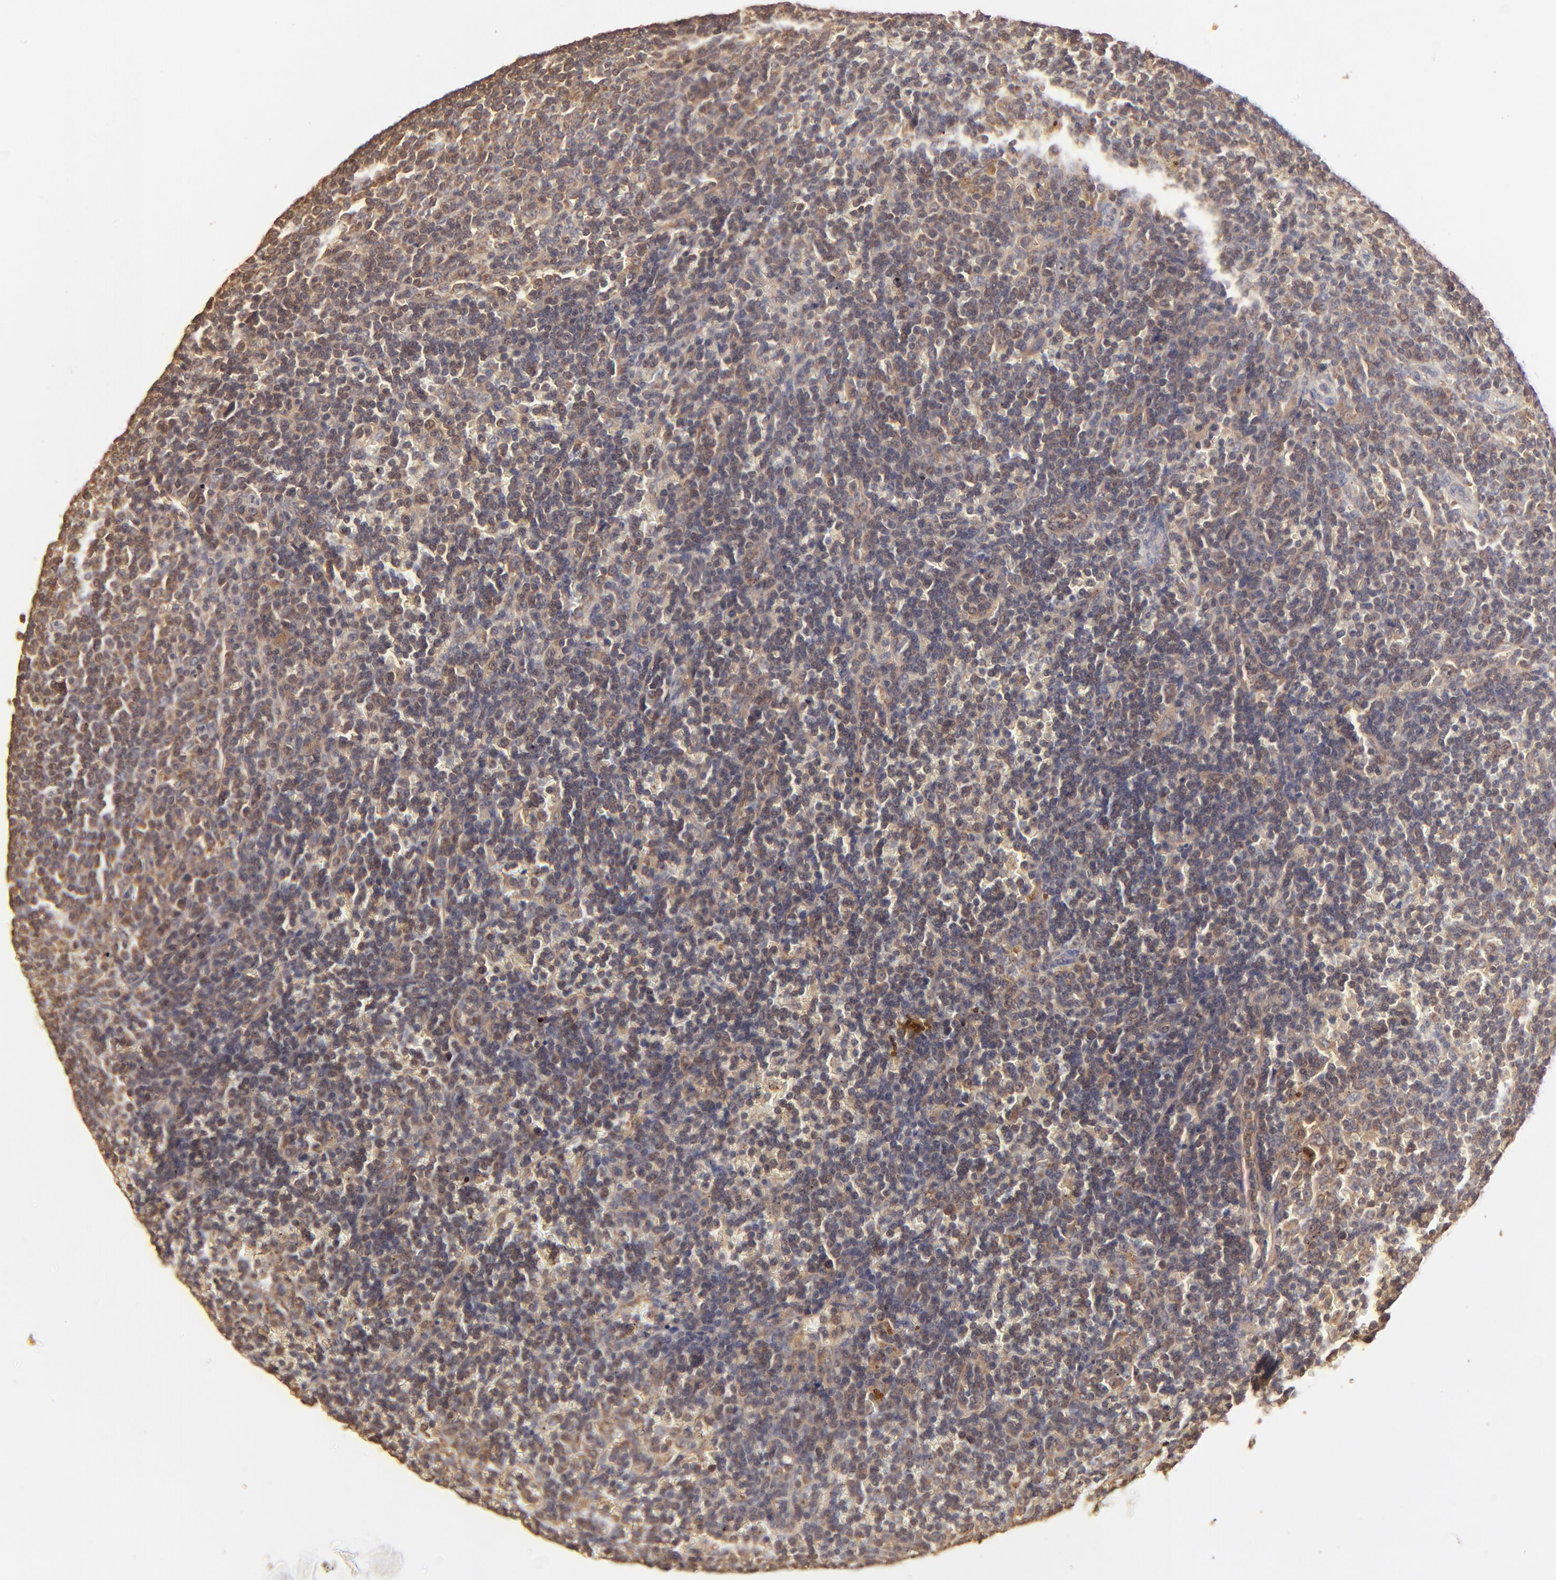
{"staining": {"intensity": "weak", "quantity": ">75%", "location": "cytoplasmic/membranous"}, "tissue": "lymphoma", "cell_type": "Tumor cells", "image_type": "cancer", "snomed": [{"axis": "morphology", "description": "Malignant lymphoma, non-Hodgkin's type, Low grade"}, {"axis": "topography", "description": "Spleen"}], "caption": "Immunohistochemical staining of human lymphoma exhibits weak cytoplasmic/membranous protein expression in approximately >75% of tumor cells.", "gene": "STON2", "patient": {"sex": "male", "age": 80}}